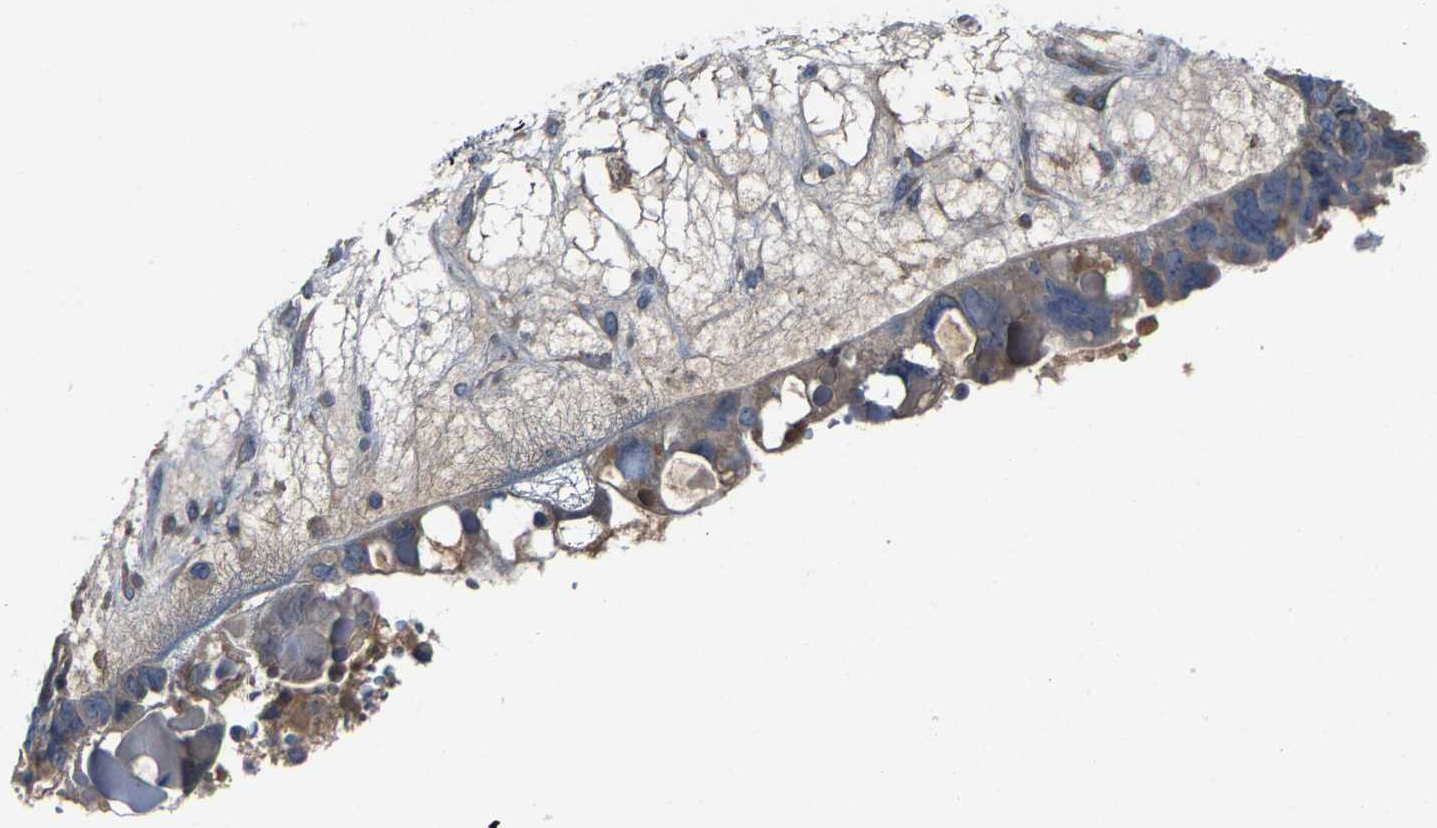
{"staining": {"intensity": "weak", "quantity": "<25%", "location": "cytoplasmic/membranous"}, "tissue": "ovarian cancer", "cell_type": "Tumor cells", "image_type": "cancer", "snomed": [{"axis": "morphology", "description": "Cystadenocarcinoma, serous, NOS"}, {"axis": "topography", "description": "Ovary"}], "caption": "Serous cystadenocarcinoma (ovarian) was stained to show a protein in brown. There is no significant expression in tumor cells.", "gene": "AGBL3", "patient": {"sex": "female", "age": 79}}